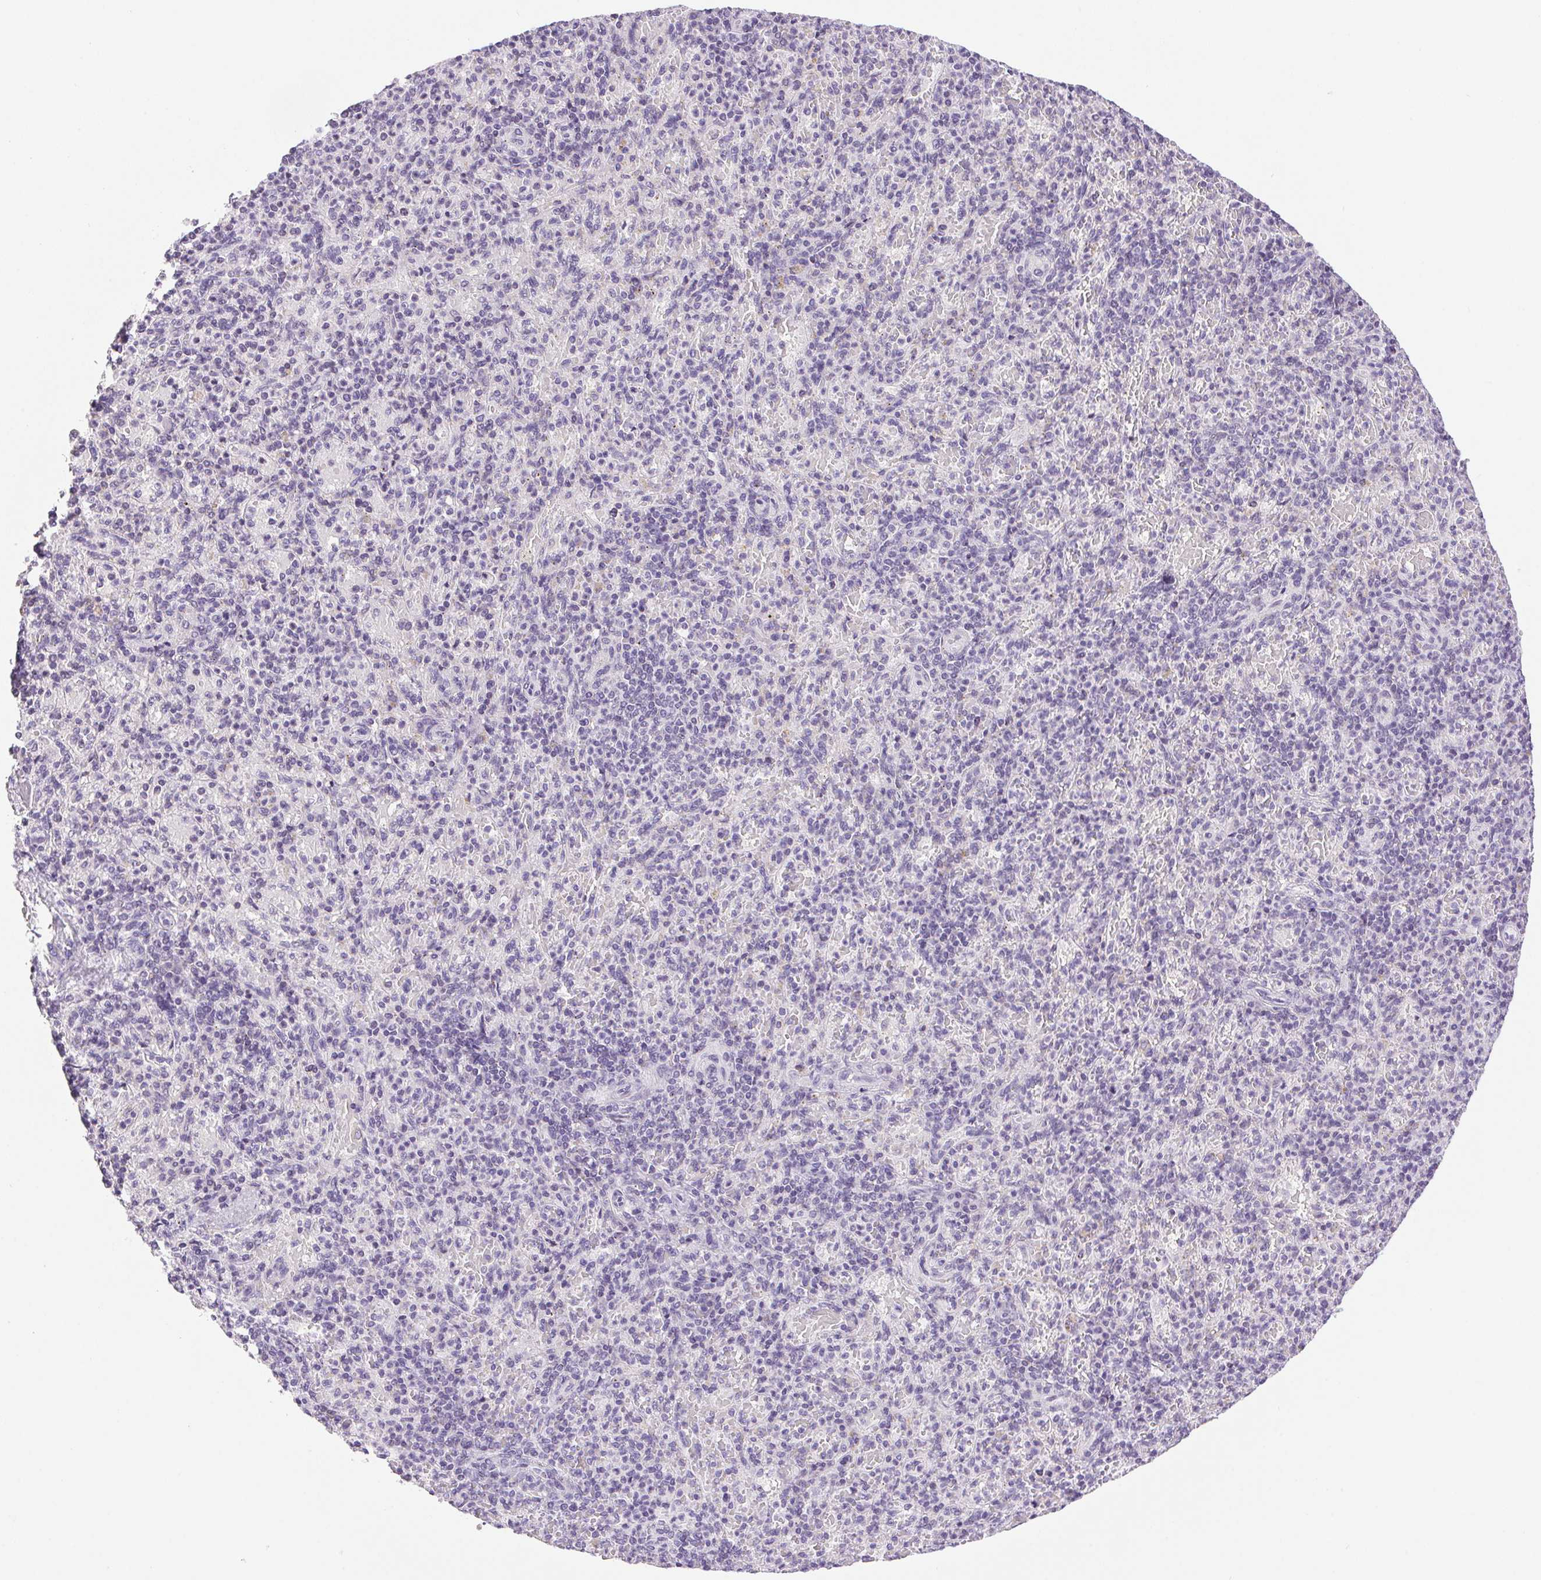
{"staining": {"intensity": "negative", "quantity": "none", "location": "none"}, "tissue": "spleen", "cell_type": "Cells in red pulp", "image_type": "normal", "snomed": [{"axis": "morphology", "description": "Normal tissue, NOS"}, {"axis": "topography", "description": "Spleen"}], "caption": "Immunohistochemistry of unremarkable human spleen shows no expression in cells in red pulp. (Brightfield microscopy of DAB (3,3'-diaminobenzidine) immunohistochemistry at high magnification).", "gene": "TMEM88B", "patient": {"sex": "female", "age": 74}}